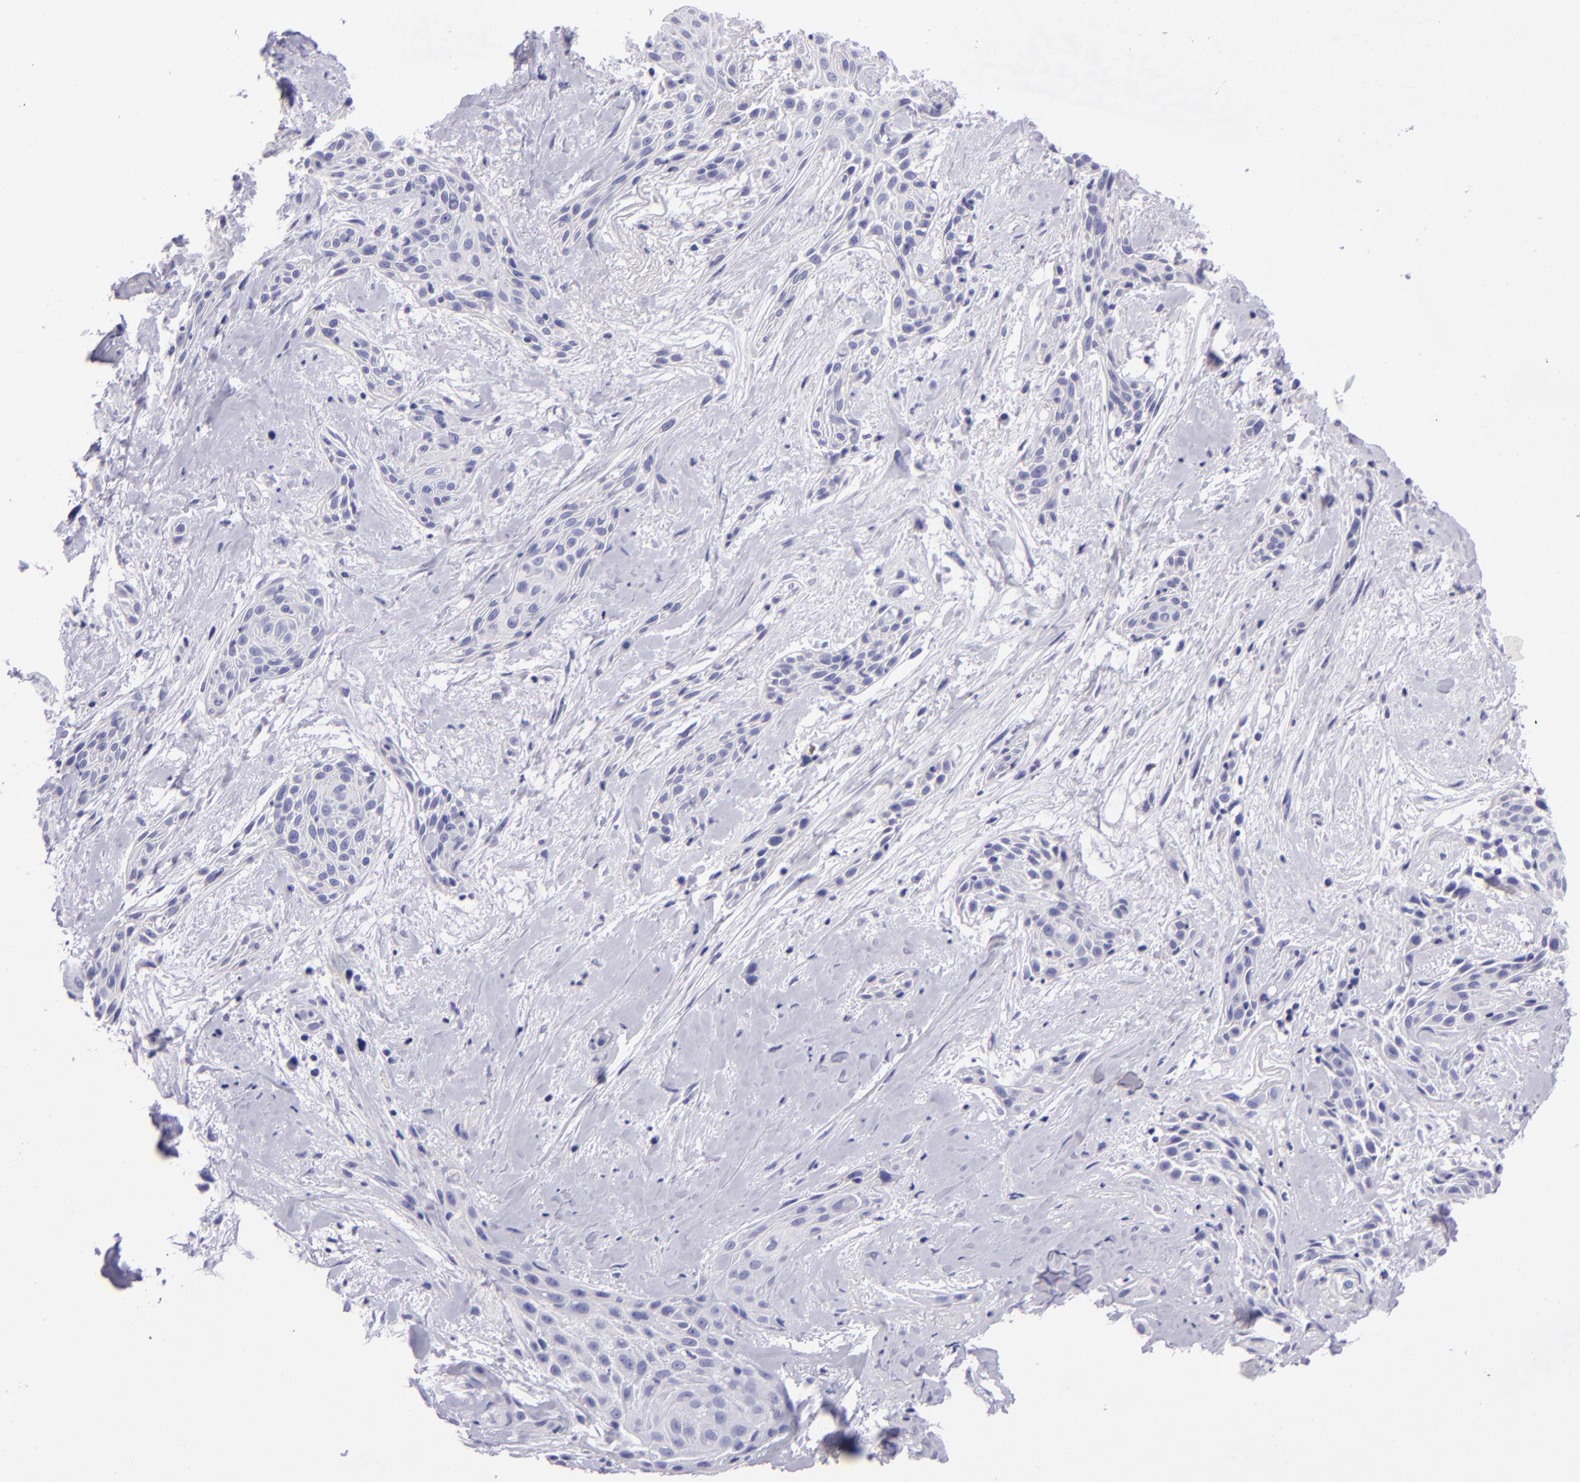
{"staining": {"intensity": "negative", "quantity": "none", "location": "none"}, "tissue": "skin cancer", "cell_type": "Tumor cells", "image_type": "cancer", "snomed": [{"axis": "morphology", "description": "Squamous cell carcinoma, NOS"}, {"axis": "topography", "description": "Skin"}, {"axis": "topography", "description": "Anal"}], "caption": "Protein analysis of skin cancer (squamous cell carcinoma) exhibits no significant staining in tumor cells.", "gene": "TYRP1", "patient": {"sex": "male", "age": 64}}